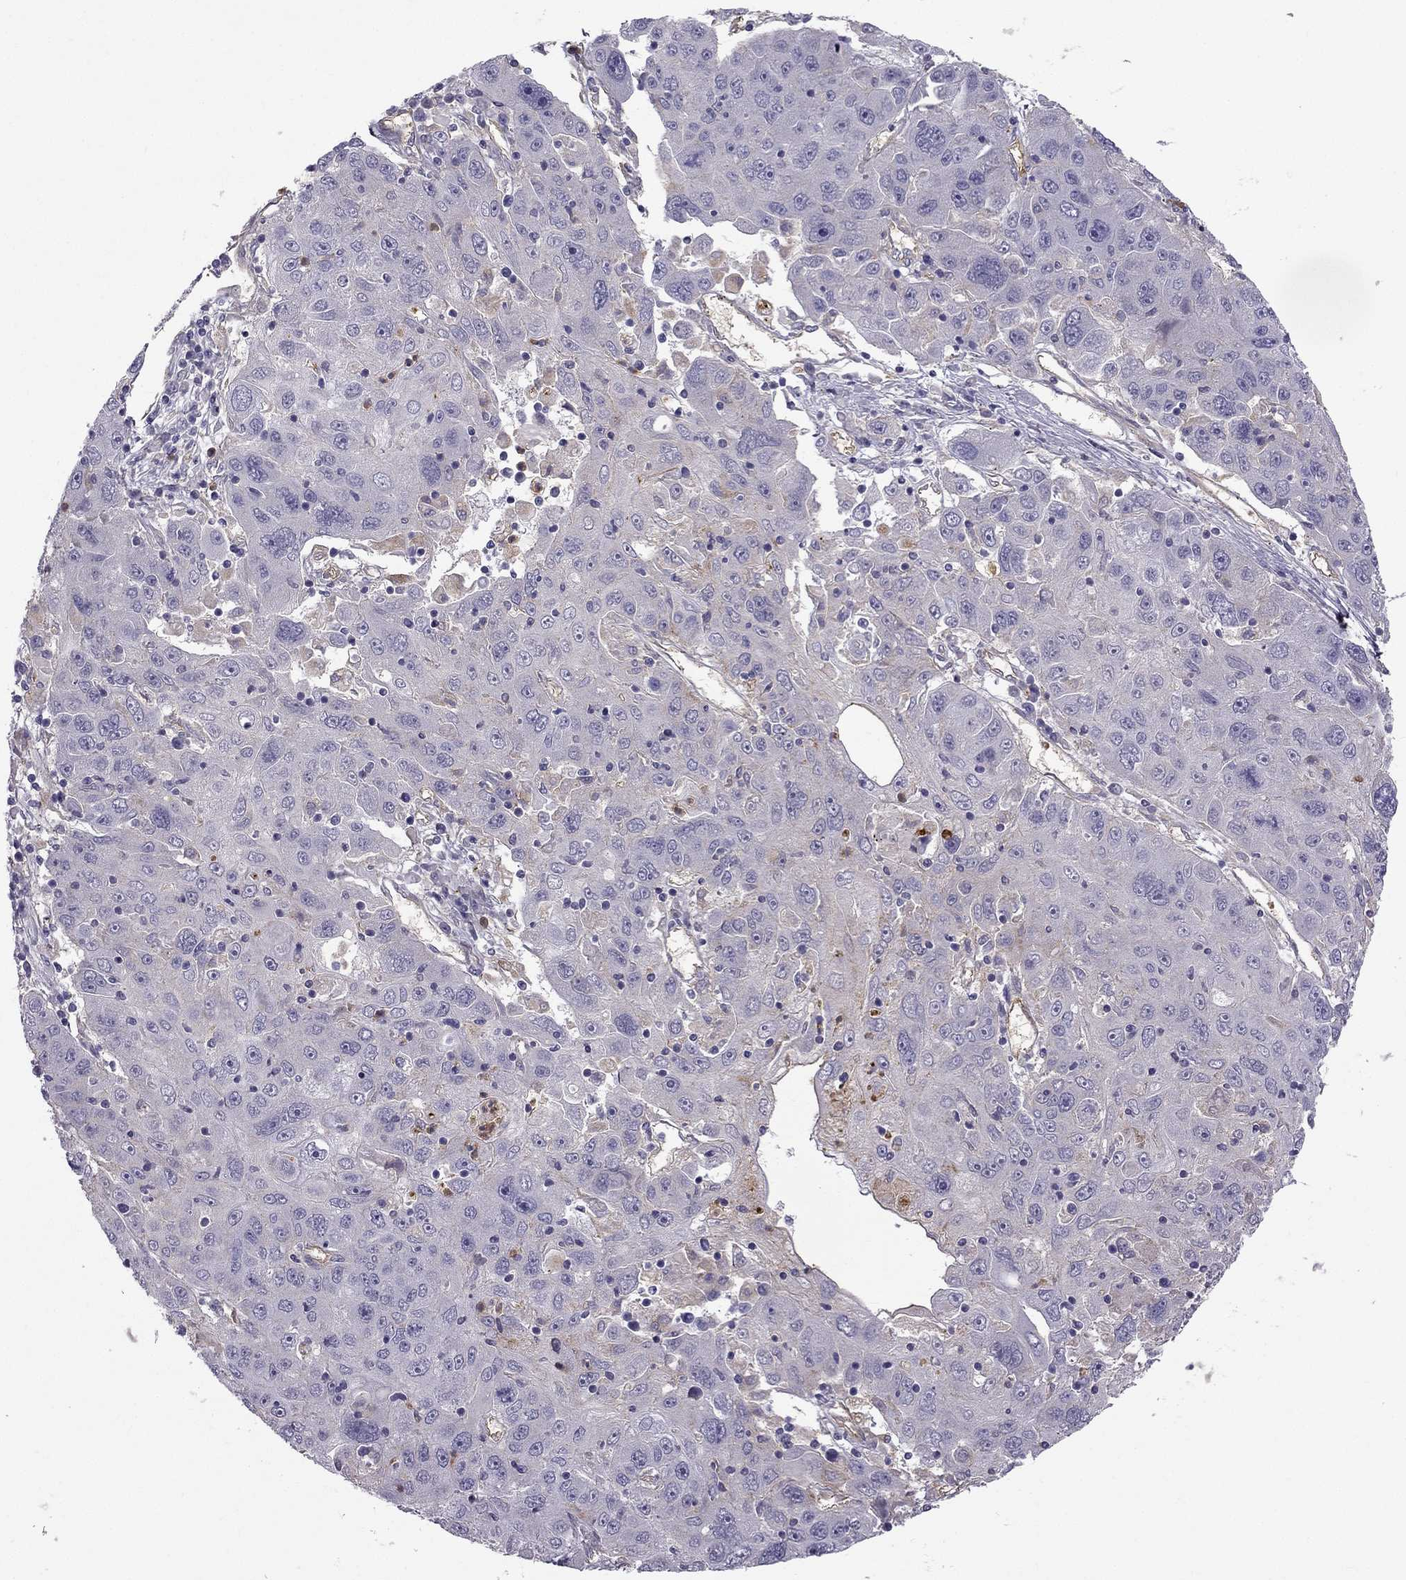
{"staining": {"intensity": "negative", "quantity": "none", "location": "none"}, "tissue": "stomach cancer", "cell_type": "Tumor cells", "image_type": "cancer", "snomed": [{"axis": "morphology", "description": "Adenocarcinoma, NOS"}, {"axis": "topography", "description": "Stomach"}], "caption": "Tumor cells are negative for protein expression in human stomach cancer (adenocarcinoma).", "gene": "STOML3", "patient": {"sex": "male", "age": 56}}